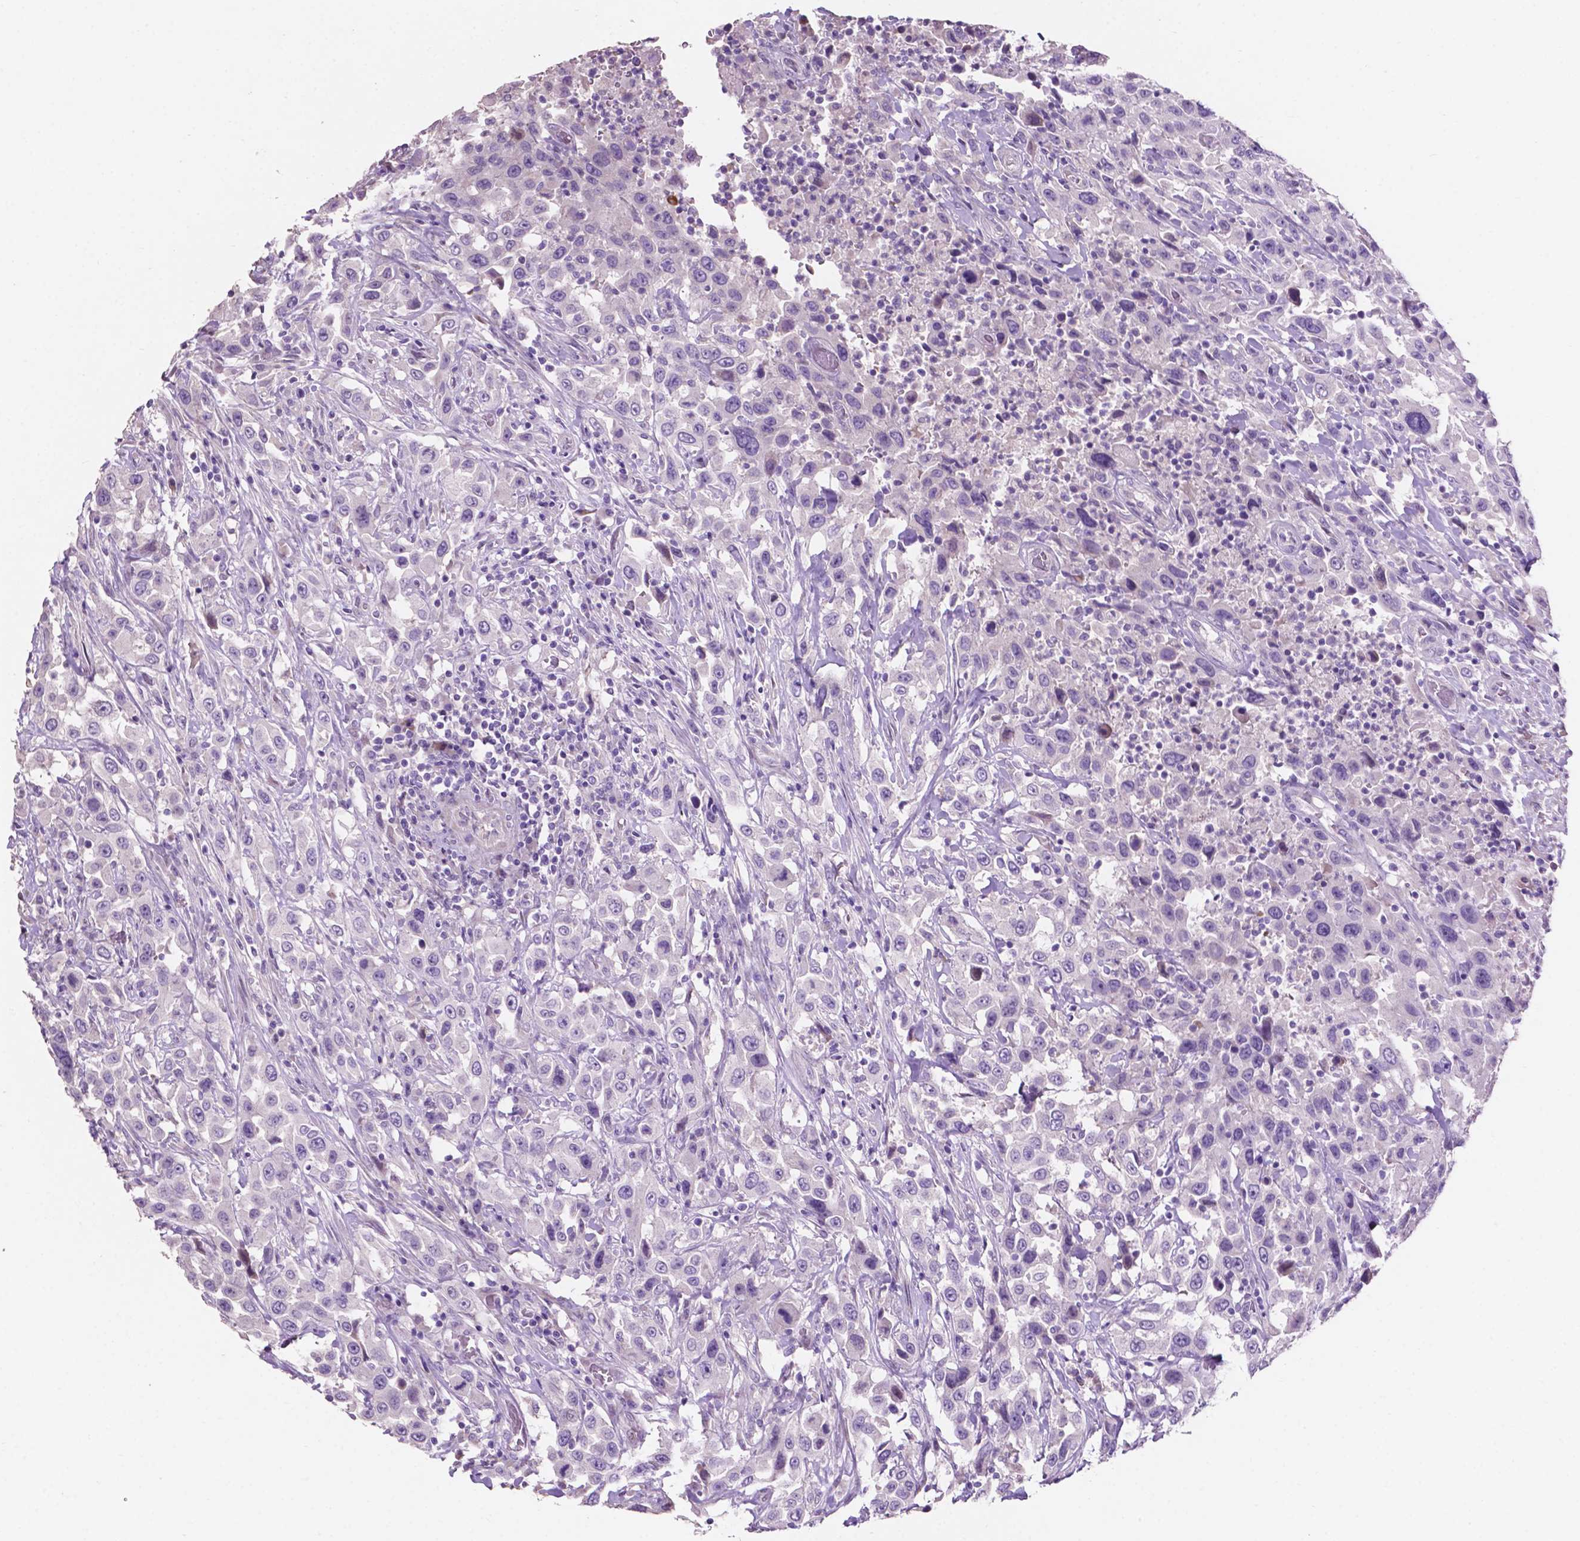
{"staining": {"intensity": "negative", "quantity": "none", "location": "none"}, "tissue": "urothelial cancer", "cell_type": "Tumor cells", "image_type": "cancer", "snomed": [{"axis": "morphology", "description": "Urothelial carcinoma, High grade"}, {"axis": "topography", "description": "Urinary bladder"}], "caption": "IHC of urothelial cancer shows no positivity in tumor cells. (DAB (3,3'-diaminobenzidine) immunohistochemistry with hematoxylin counter stain).", "gene": "CLDN17", "patient": {"sex": "male", "age": 61}}